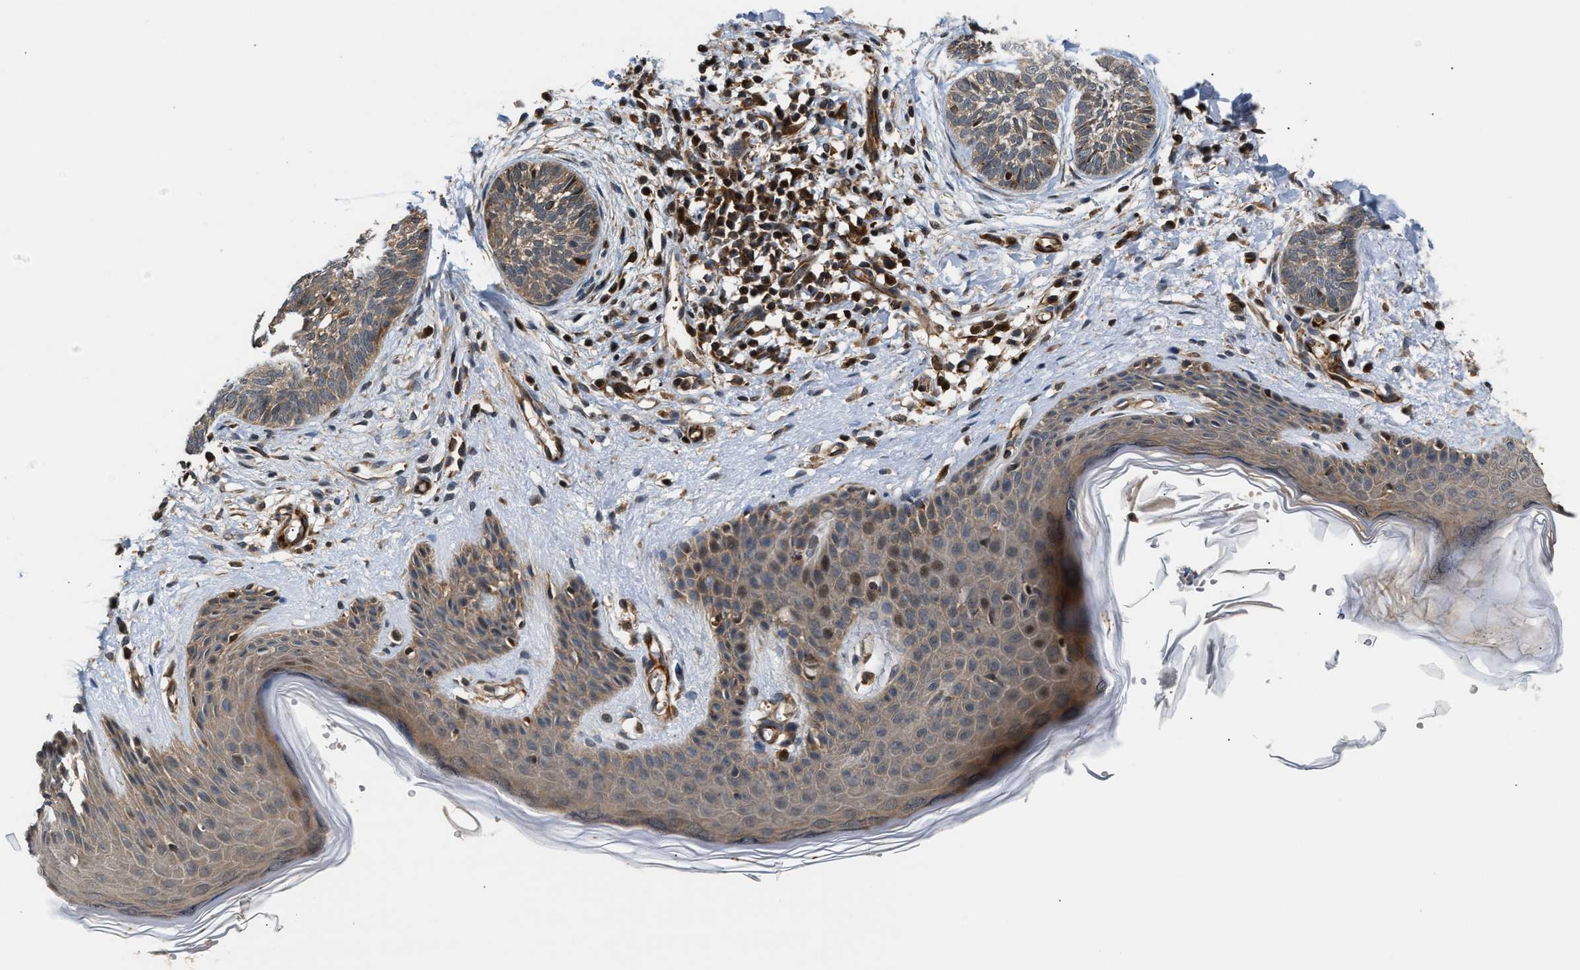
{"staining": {"intensity": "weak", "quantity": "25%-75%", "location": "cytoplasmic/membranous"}, "tissue": "skin cancer", "cell_type": "Tumor cells", "image_type": "cancer", "snomed": [{"axis": "morphology", "description": "Basal cell carcinoma"}, {"axis": "topography", "description": "Skin"}], "caption": "IHC of skin cancer exhibits low levels of weak cytoplasmic/membranous positivity in approximately 25%-75% of tumor cells.", "gene": "TUT7", "patient": {"sex": "female", "age": 59}}